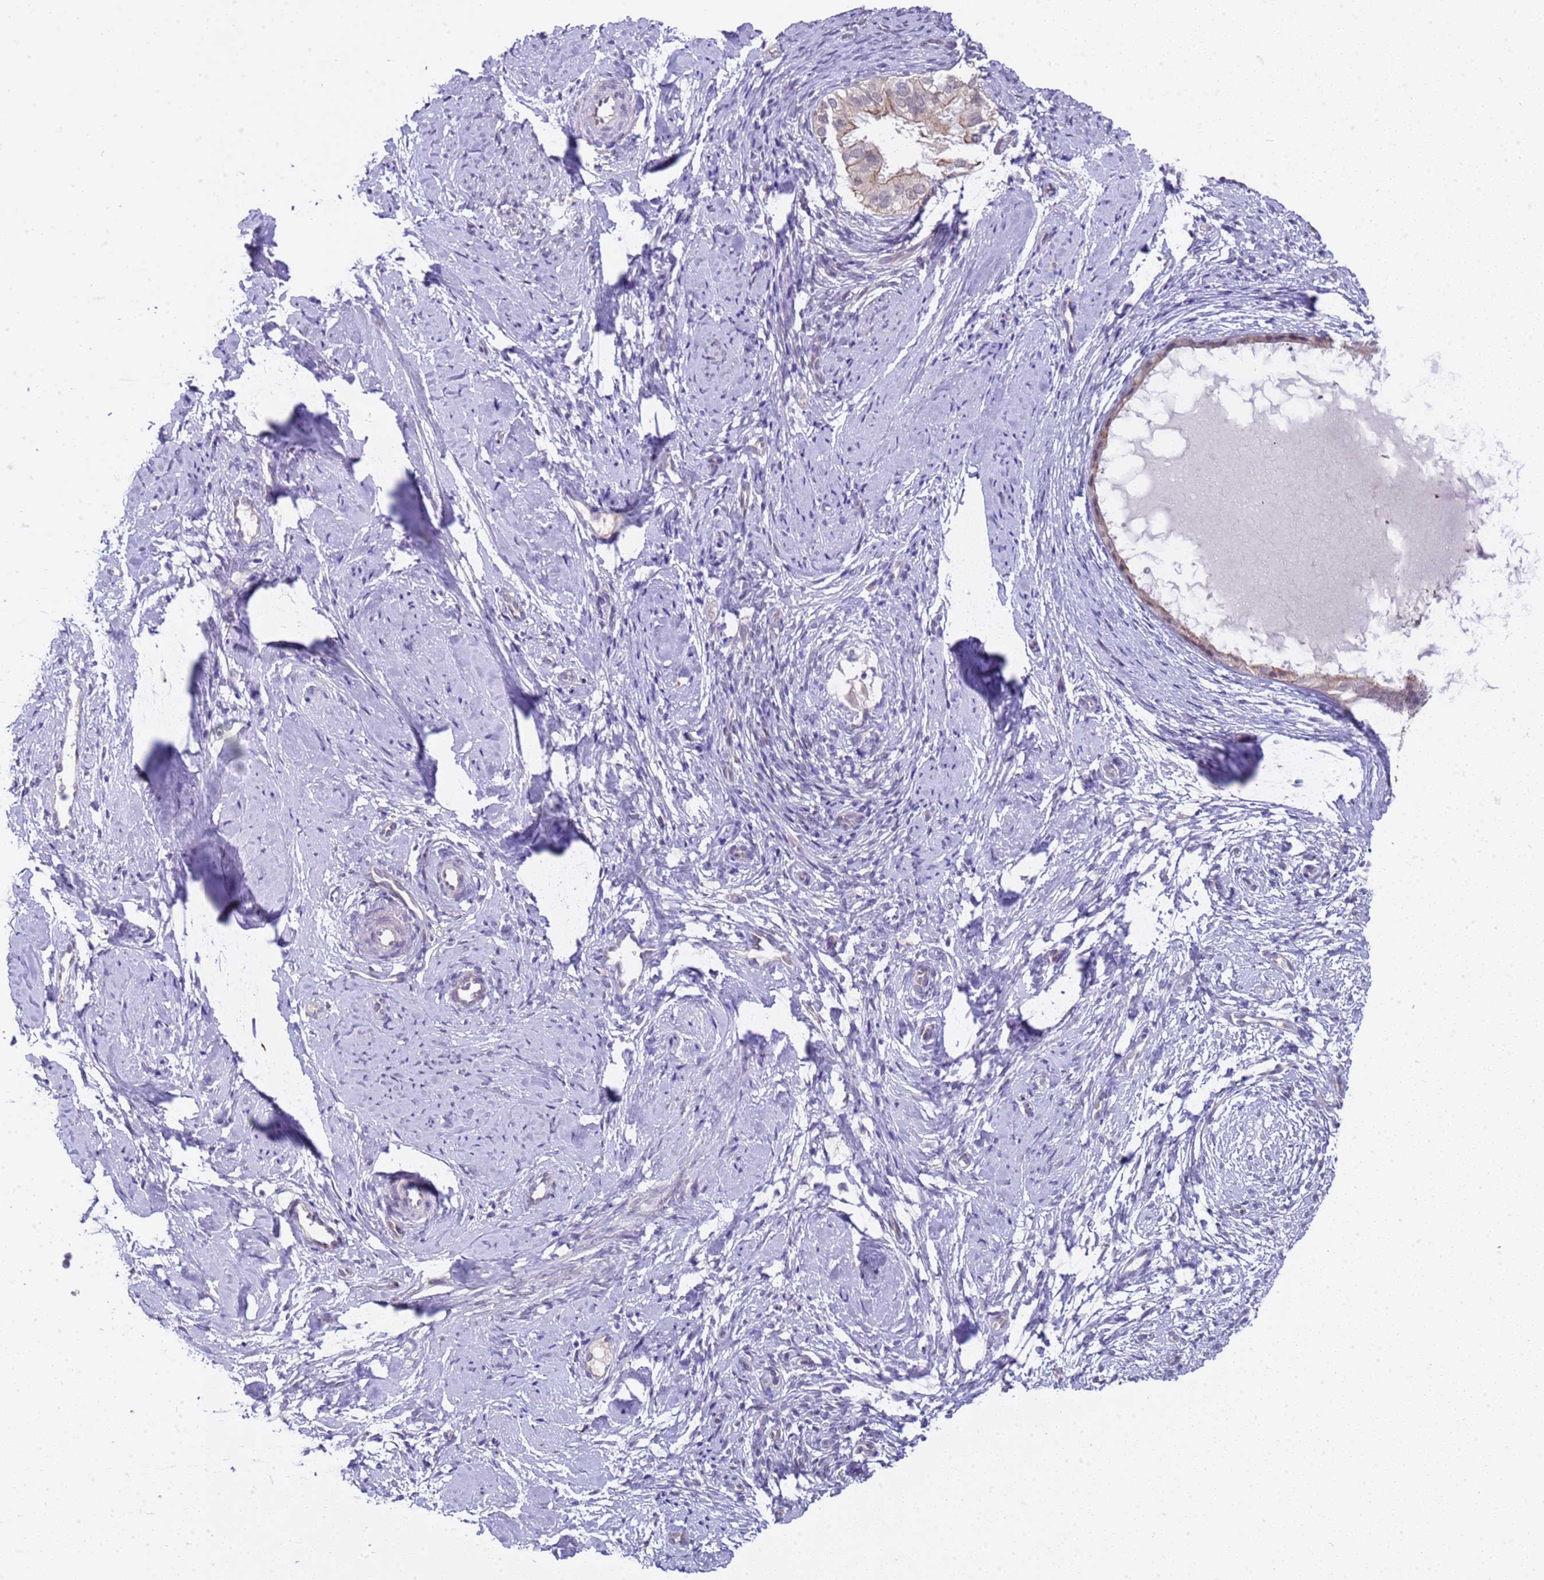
{"staining": {"intensity": "weak", "quantity": ">75%", "location": "cytoplasmic/membranous"}, "tissue": "cervix", "cell_type": "Glandular cells", "image_type": "normal", "snomed": [{"axis": "morphology", "description": "Normal tissue, NOS"}, {"axis": "topography", "description": "Cervix"}], "caption": "Cervix was stained to show a protein in brown. There is low levels of weak cytoplasmic/membranous expression in about >75% of glandular cells.", "gene": "TRMT10A", "patient": {"sex": "female", "age": 57}}